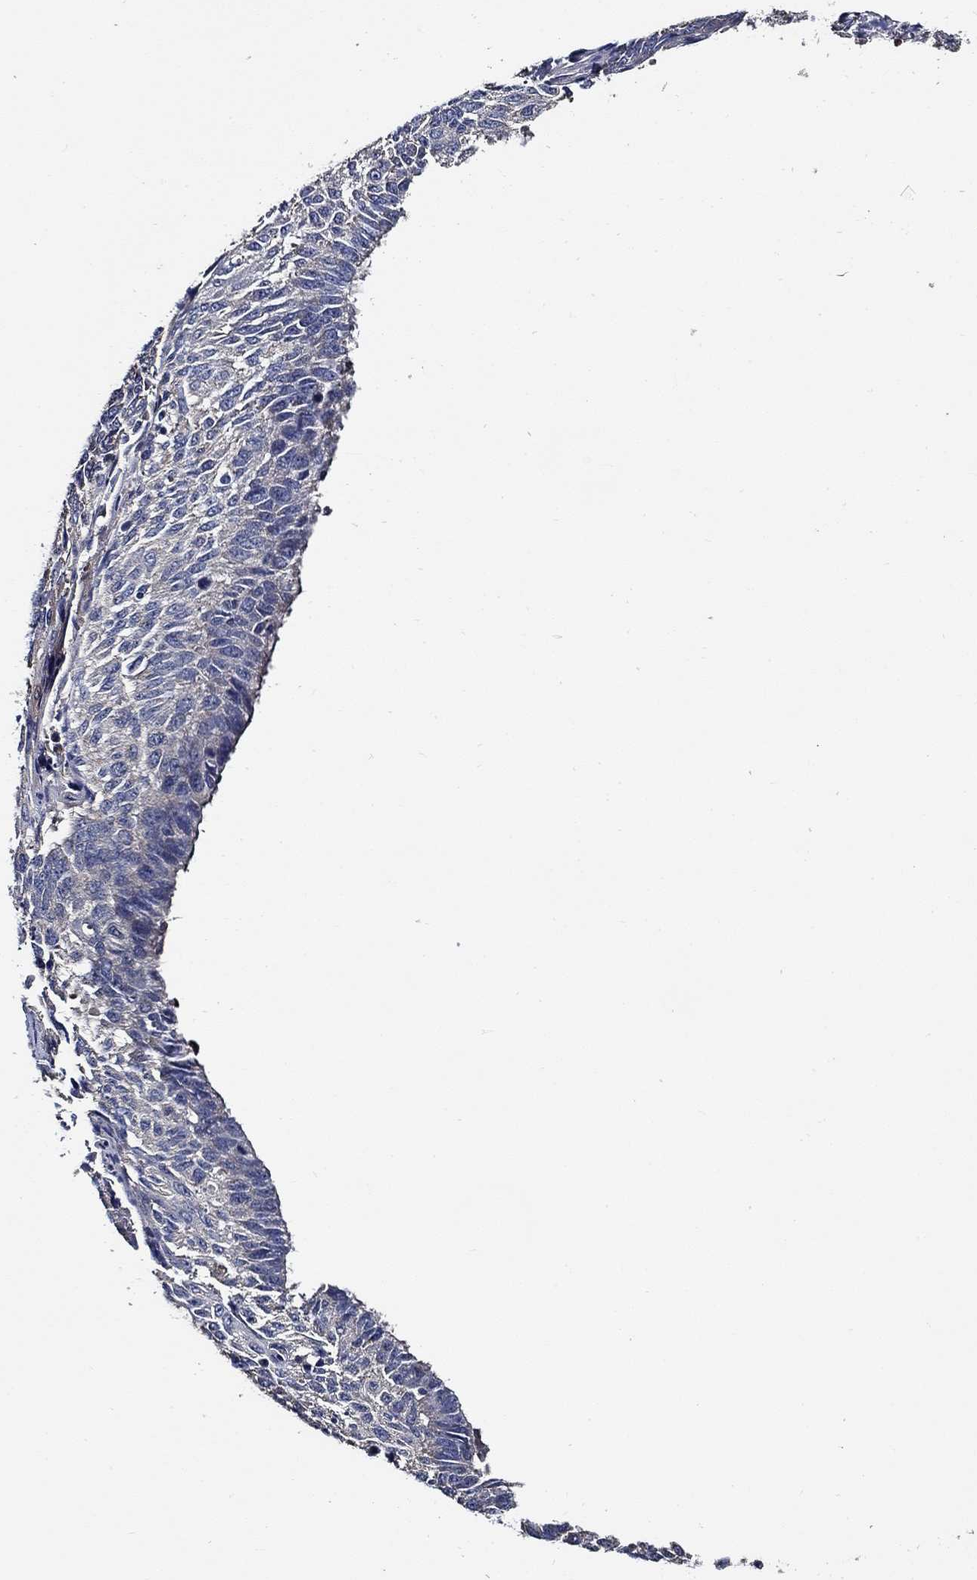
{"staining": {"intensity": "negative", "quantity": "none", "location": "none"}, "tissue": "lung cancer", "cell_type": "Tumor cells", "image_type": "cancer", "snomed": [{"axis": "morphology", "description": "Squamous cell carcinoma, NOS"}, {"axis": "topography", "description": "Lung"}], "caption": "IHC of human lung squamous cell carcinoma displays no positivity in tumor cells.", "gene": "WDR53", "patient": {"sex": "male", "age": 73}}